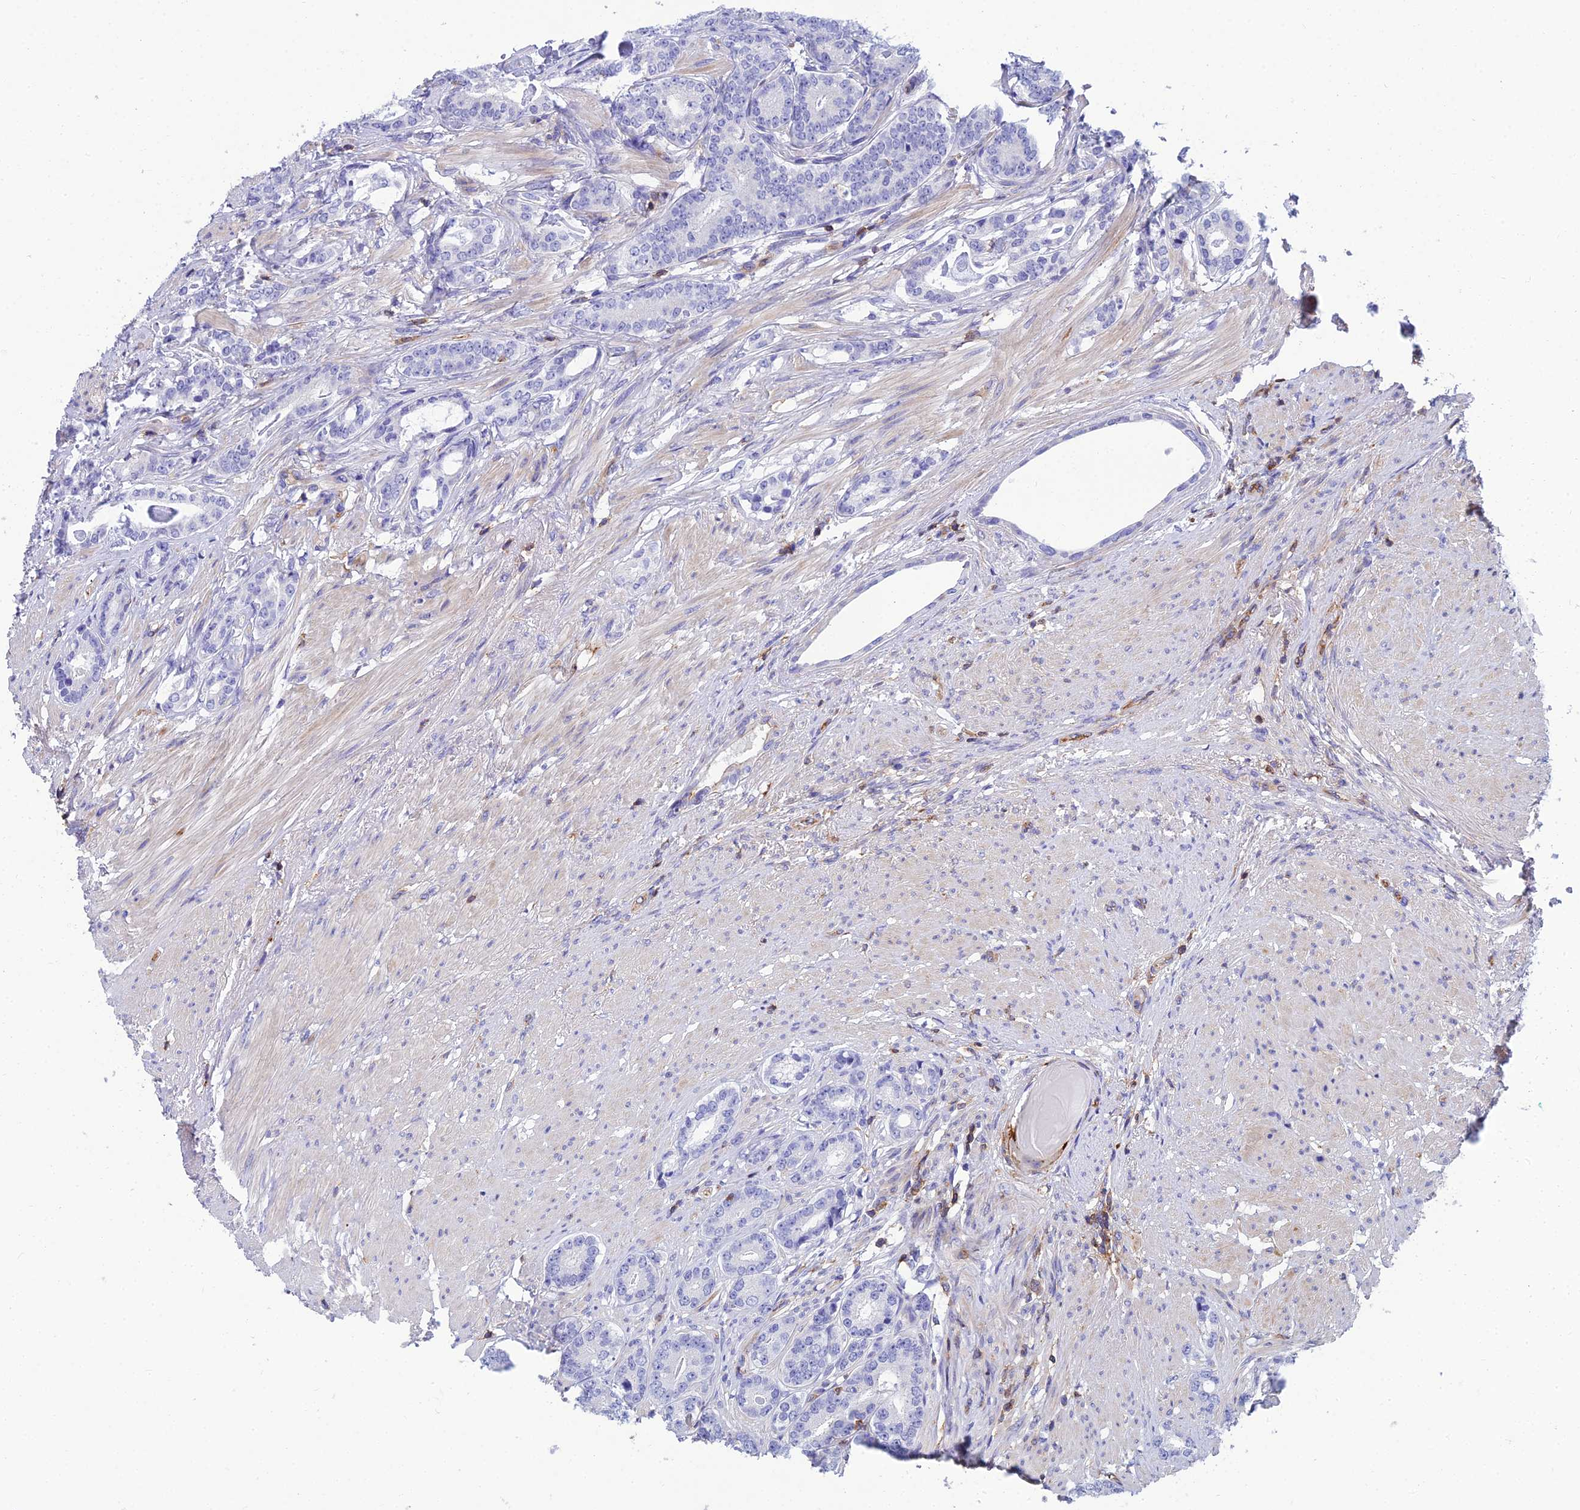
{"staining": {"intensity": "negative", "quantity": "none", "location": "none"}, "tissue": "prostate cancer", "cell_type": "Tumor cells", "image_type": "cancer", "snomed": [{"axis": "morphology", "description": "Adenocarcinoma, Low grade"}, {"axis": "topography", "description": "Prostate"}], "caption": "DAB (3,3'-diaminobenzidine) immunohistochemical staining of human low-grade adenocarcinoma (prostate) exhibits no significant positivity in tumor cells.", "gene": "PPP1R18", "patient": {"sex": "male", "age": 71}}